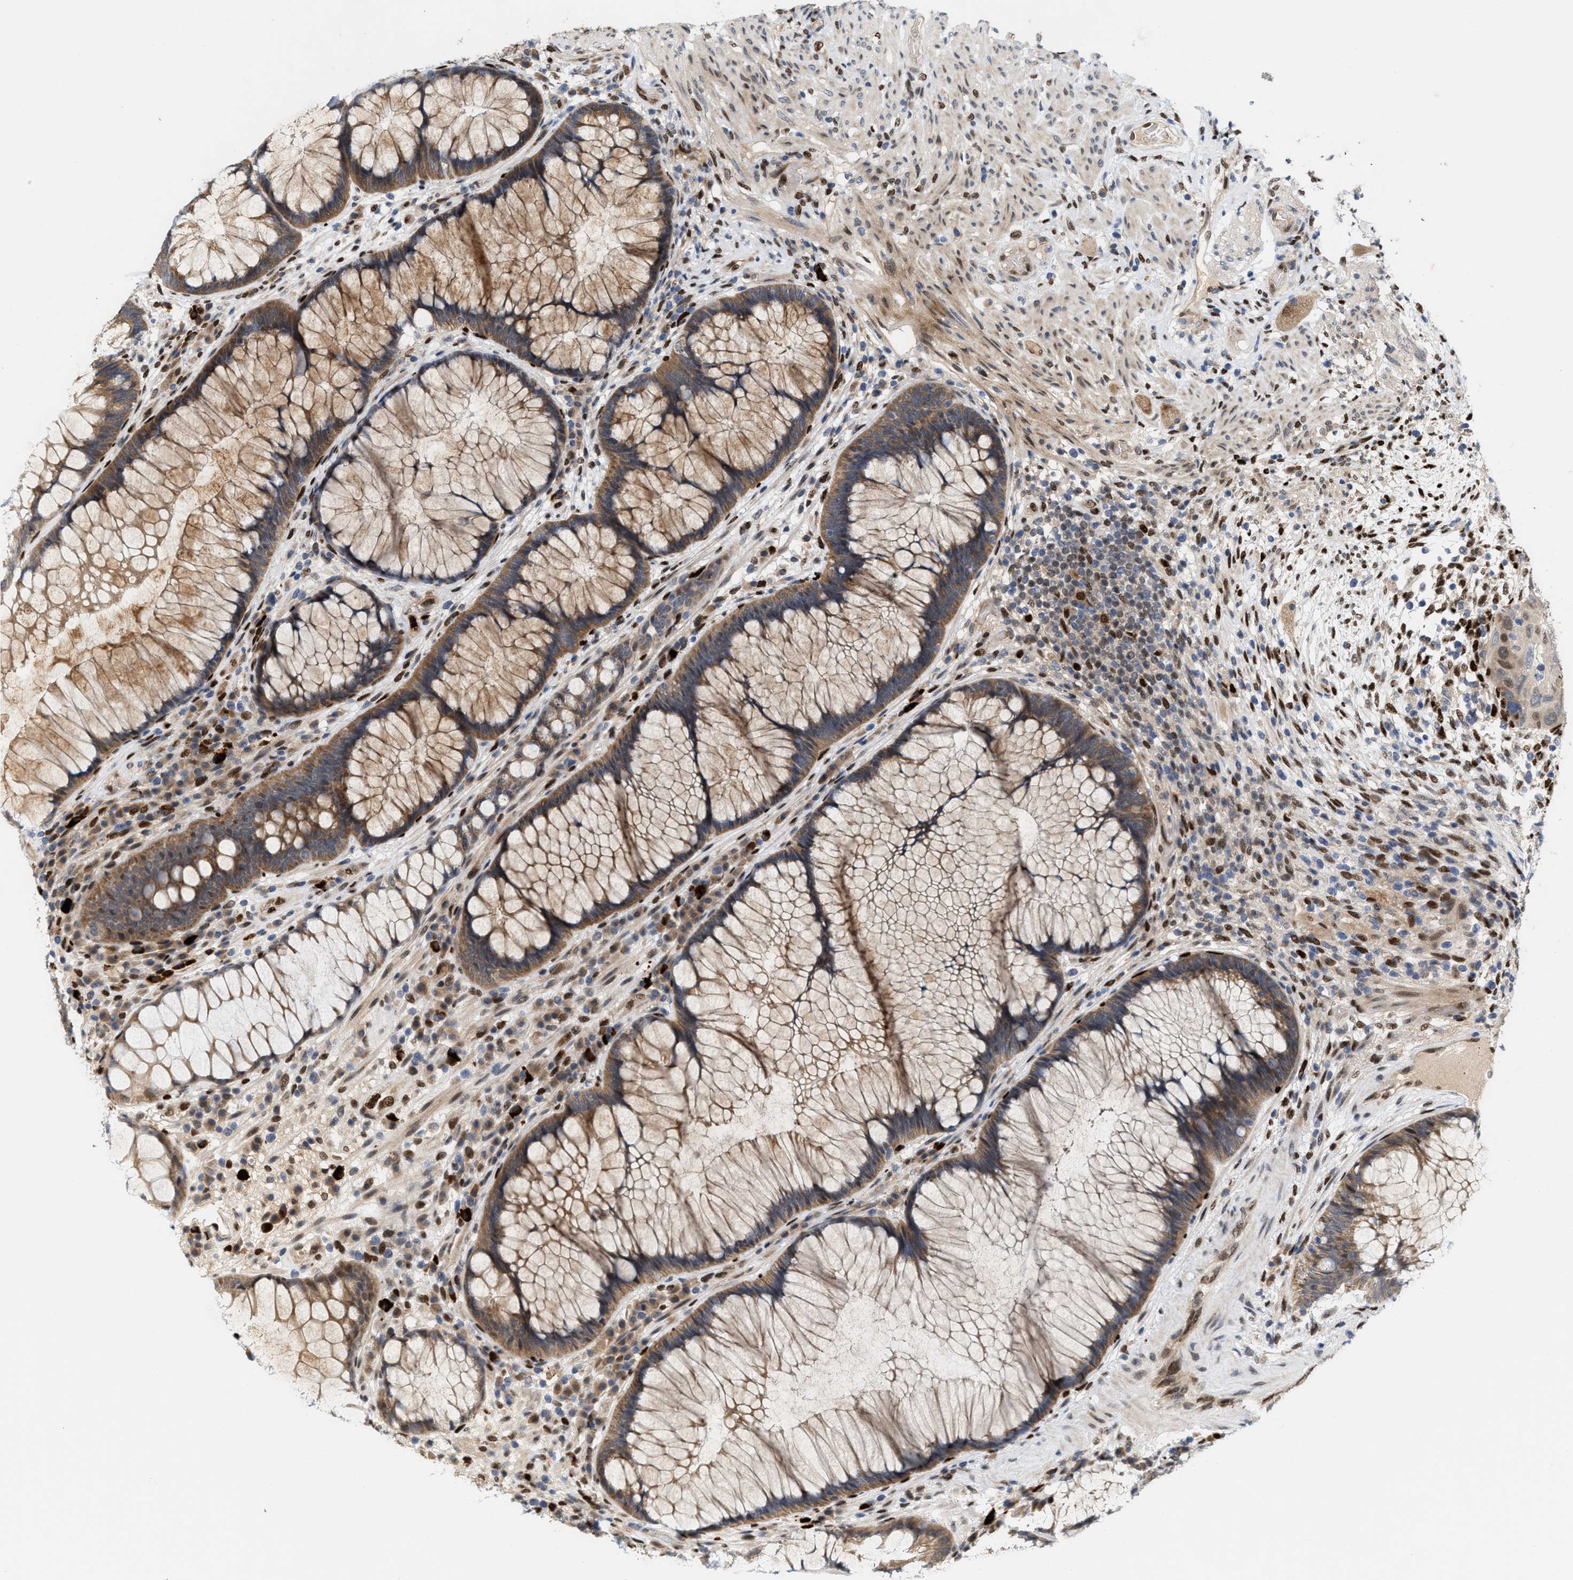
{"staining": {"intensity": "moderate", "quantity": ">75%", "location": "cytoplasmic/membranous"}, "tissue": "rectum", "cell_type": "Glandular cells", "image_type": "normal", "snomed": [{"axis": "morphology", "description": "Normal tissue, NOS"}, {"axis": "topography", "description": "Rectum"}], "caption": "This is a histology image of IHC staining of unremarkable rectum, which shows moderate staining in the cytoplasmic/membranous of glandular cells.", "gene": "TCF4", "patient": {"sex": "male", "age": 51}}